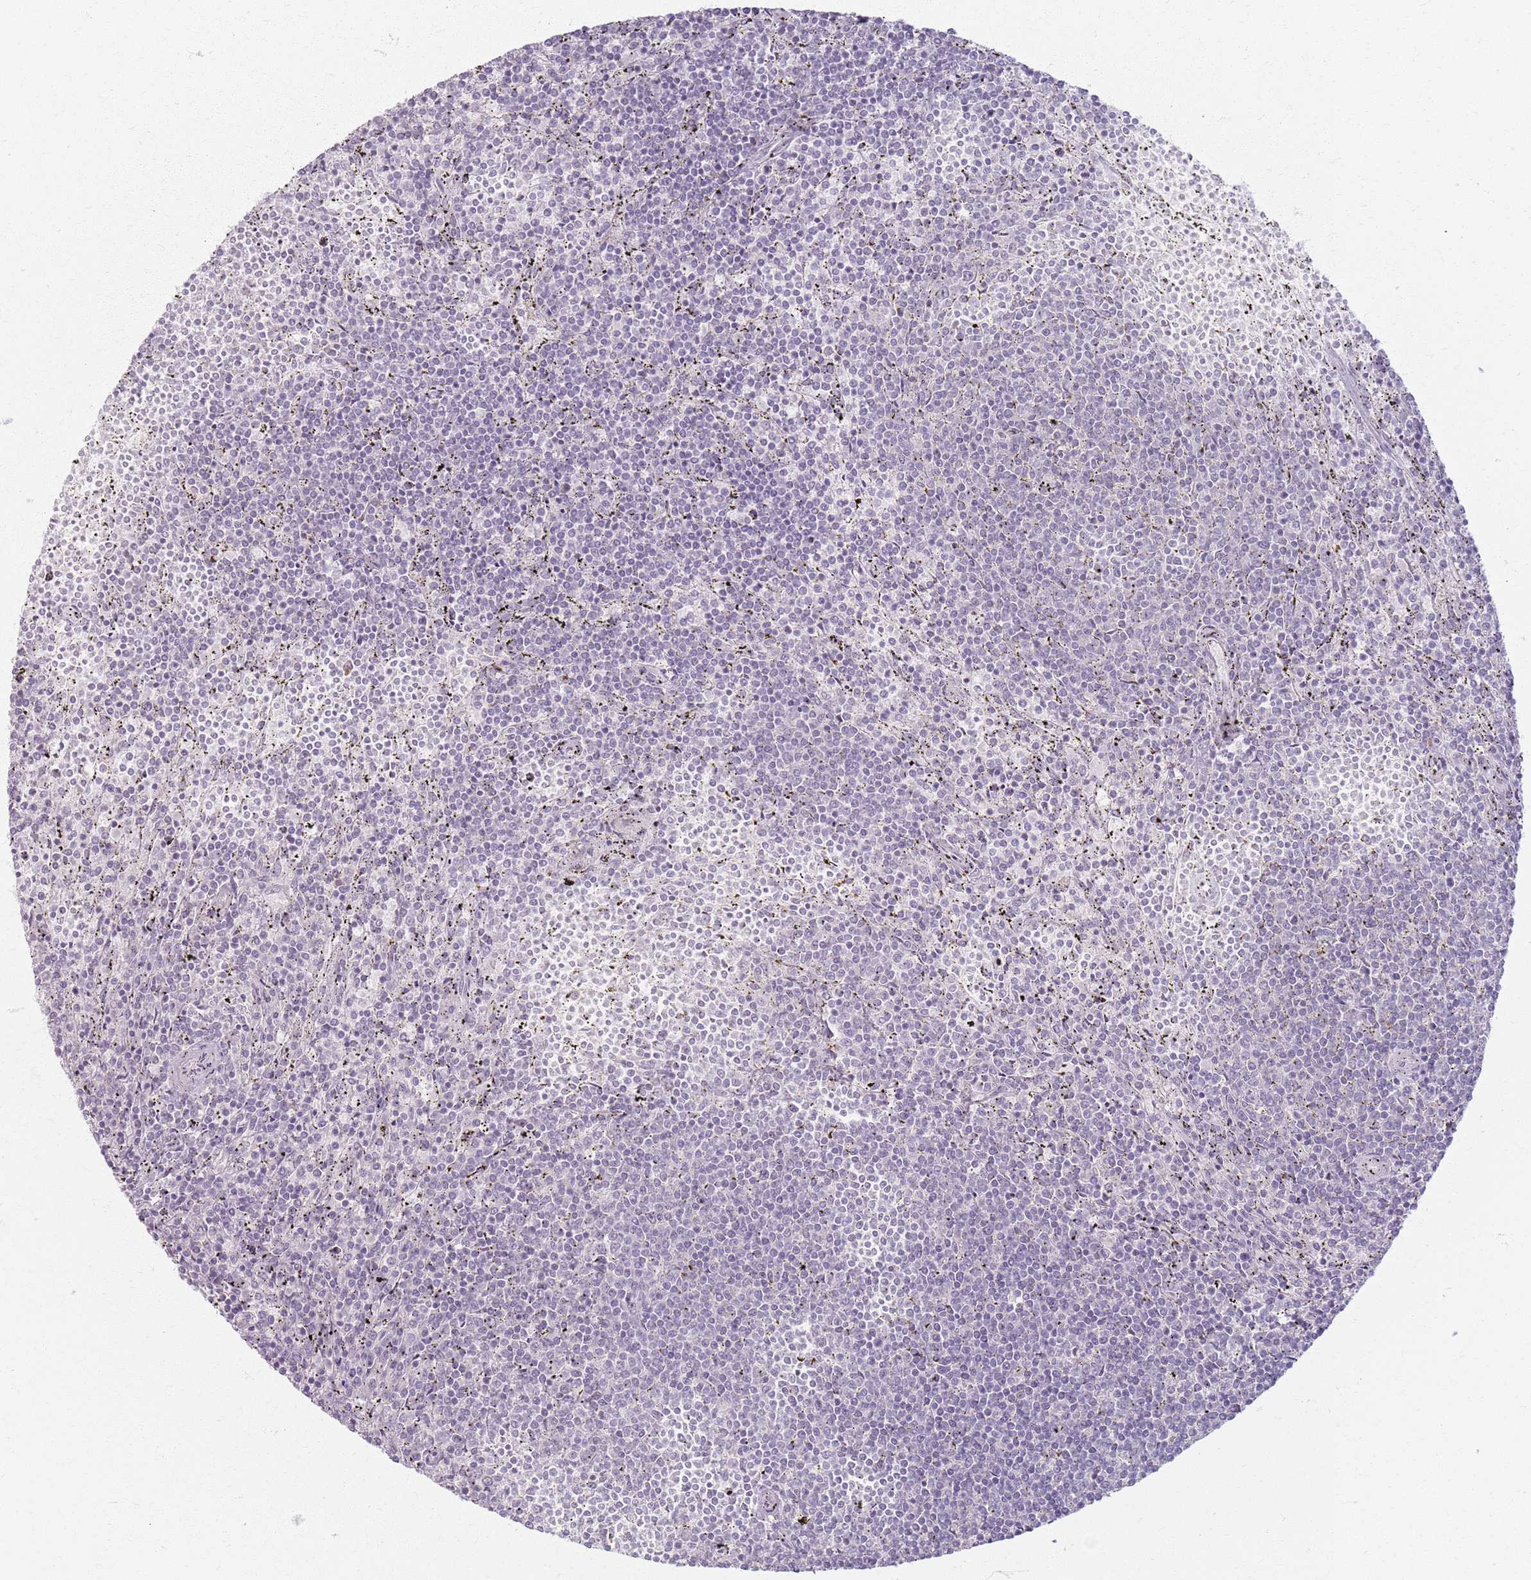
{"staining": {"intensity": "negative", "quantity": "none", "location": "none"}, "tissue": "lymphoma", "cell_type": "Tumor cells", "image_type": "cancer", "snomed": [{"axis": "morphology", "description": "Malignant lymphoma, non-Hodgkin's type, Low grade"}, {"axis": "topography", "description": "Spleen"}], "caption": "Immunohistochemistry (IHC) of human low-grade malignant lymphoma, non-Hodgkin's type displays no positivity in tumor cells.", "gene": "CRIPT", "patient": {"sex": "female", "age": 50}}